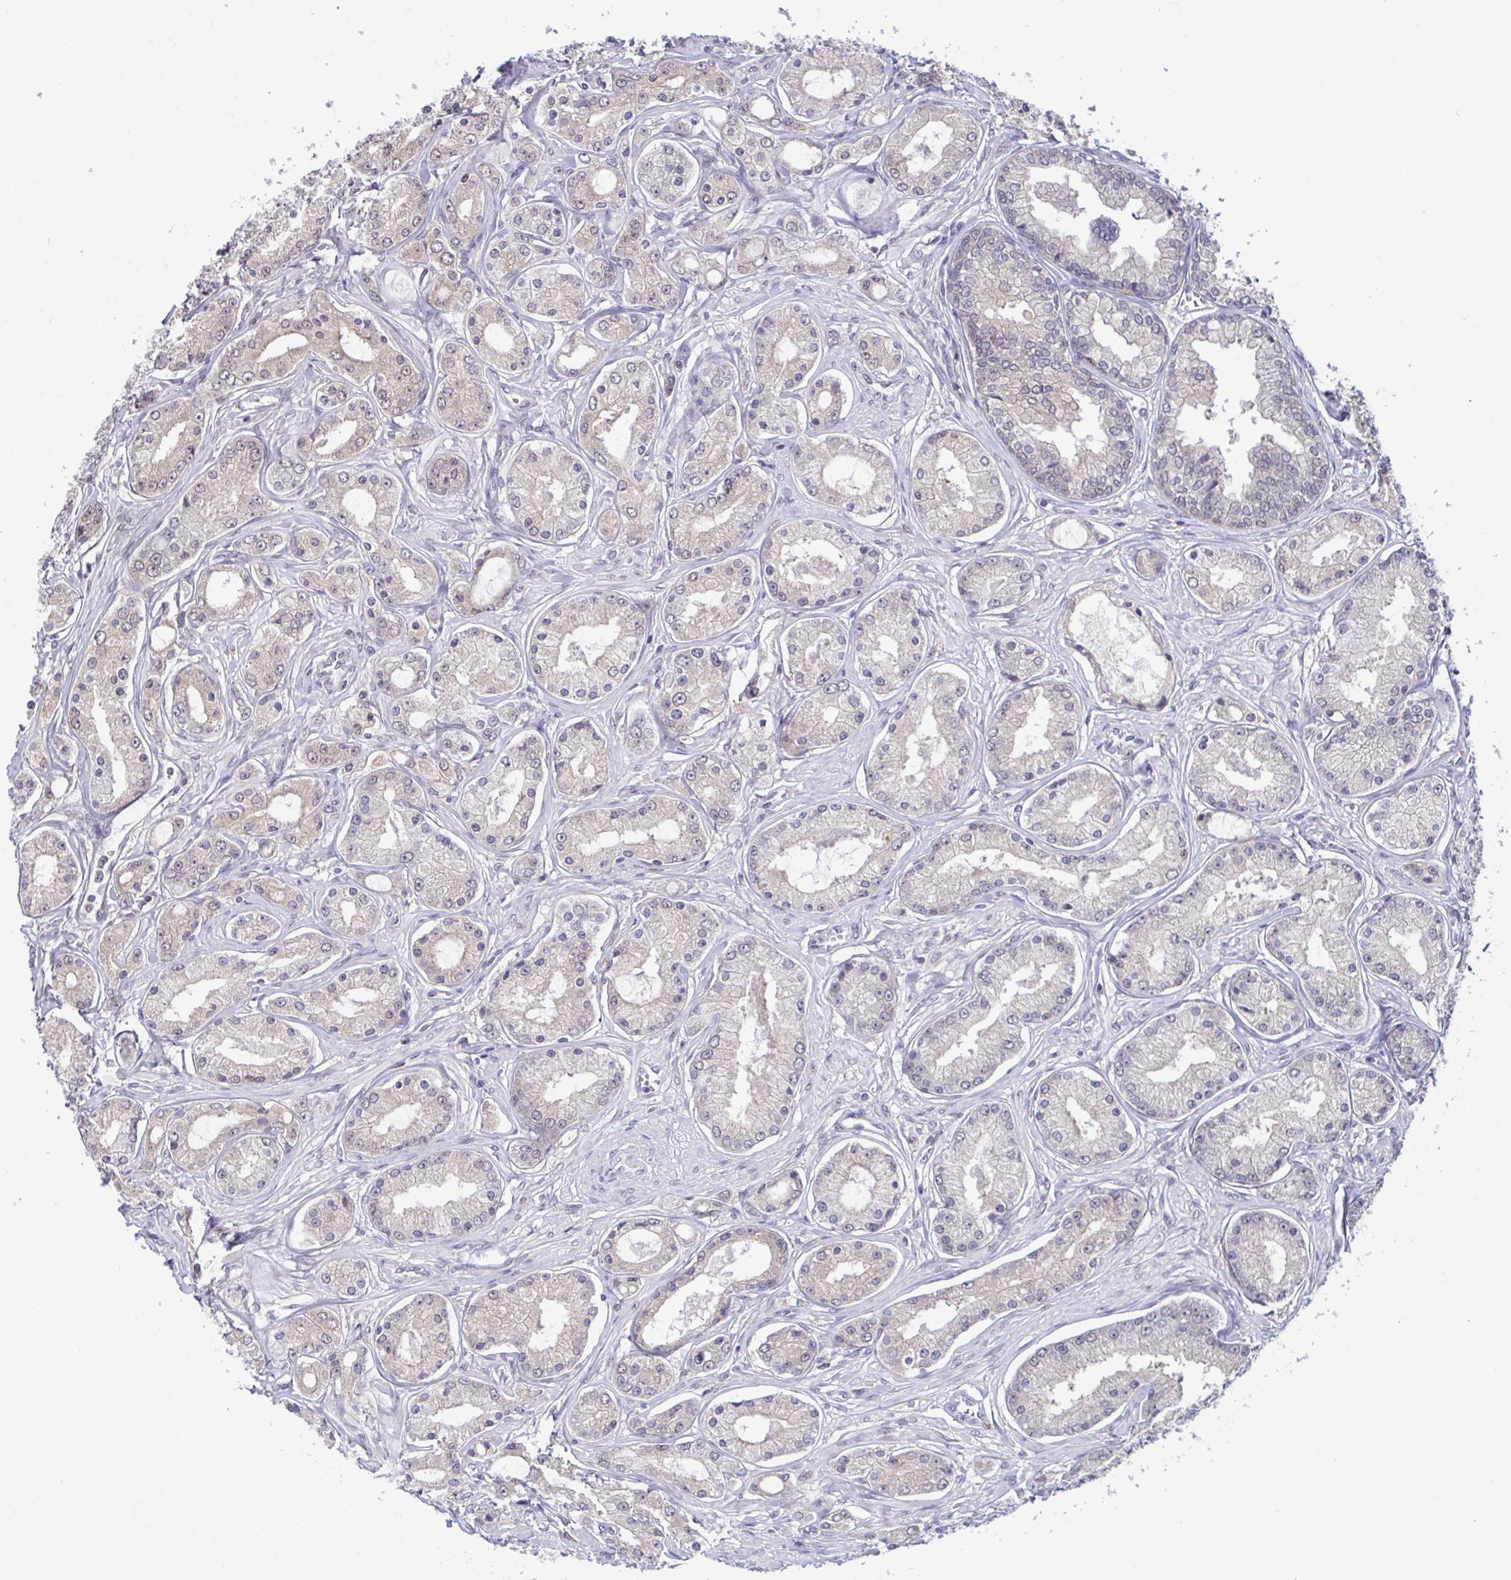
{"staining": {"intensity": "negative", "quantity": "none", "location": "none"}, "tissue": "prostate cancer", "cell_type": "Tumor cells", "image_type": "cancer", "snomed": [{"axis": "morphology", "description": "Adenocarcinoma, High grade"}, {"axis": "topography", "description": "Prostate"}], "caption": "Prostate cancer was stained to show a protein in brown. There is no significant expression in tumor cells. (Brightfield microscopy of DAB (3,3'-diaminobenzidine) immunohistochemistry at high magnification).", "gene": "ZNF444", "patient": {"sex": "male", "age": 66}}